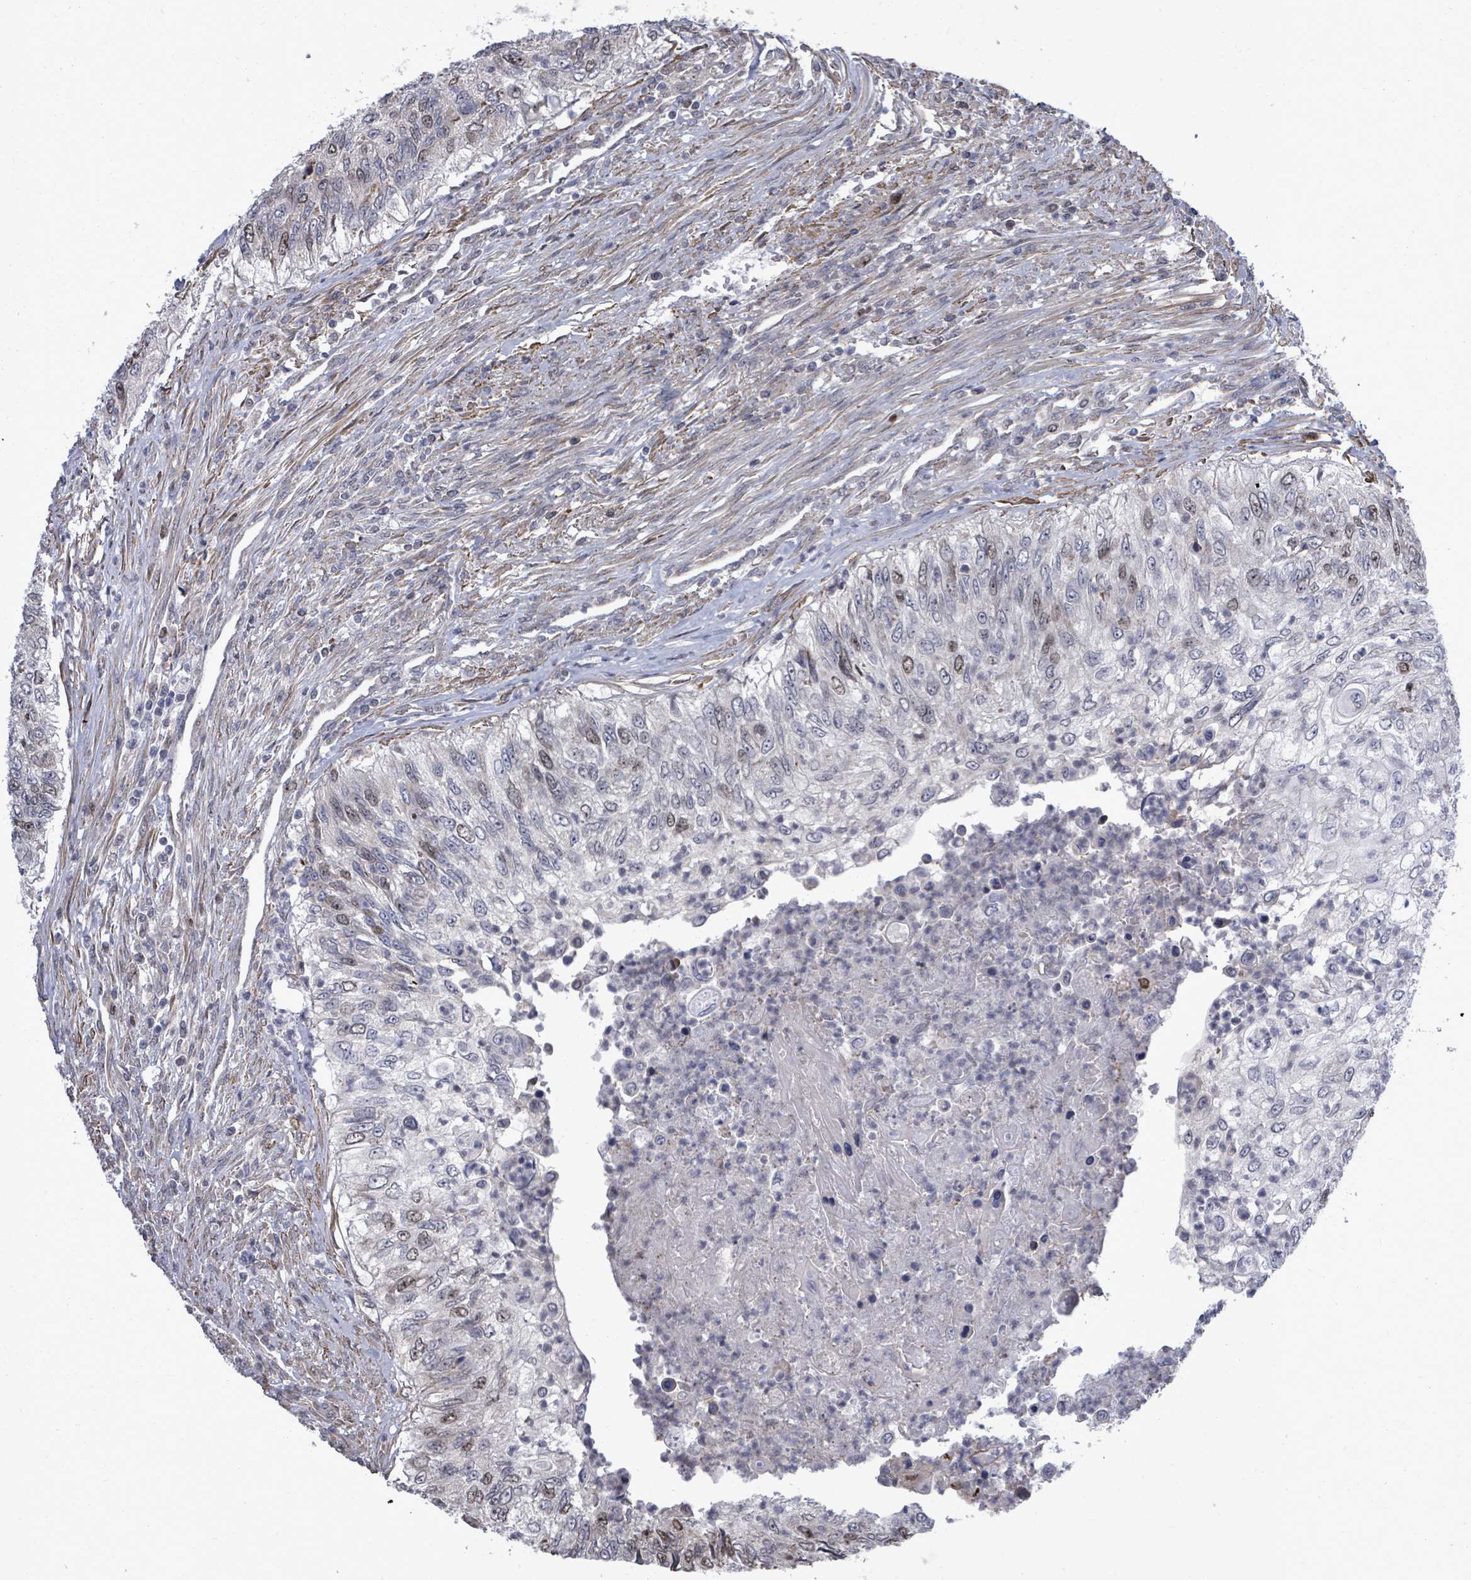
{"staining": {"intensity": "moderate", "quantity": "<25%", "location": "nuclear"}, "tissue": "urothelial cancer", "cell_type": "Tumor cells", "image_type": "cancer", "snomed": [{"axis": "morphology", "description": "Urothelial carcinoma, High grade"}, {"axis": "topography", "description": "Urinary bladder"}], "caption": "Human urothelial cancer stained for a protein (brown) demonstrates moderate nuclear positive staining in about <25% of tumor cells.", "gene": "PAPSS1", "patient": {"sex": "female", "age": 60}}